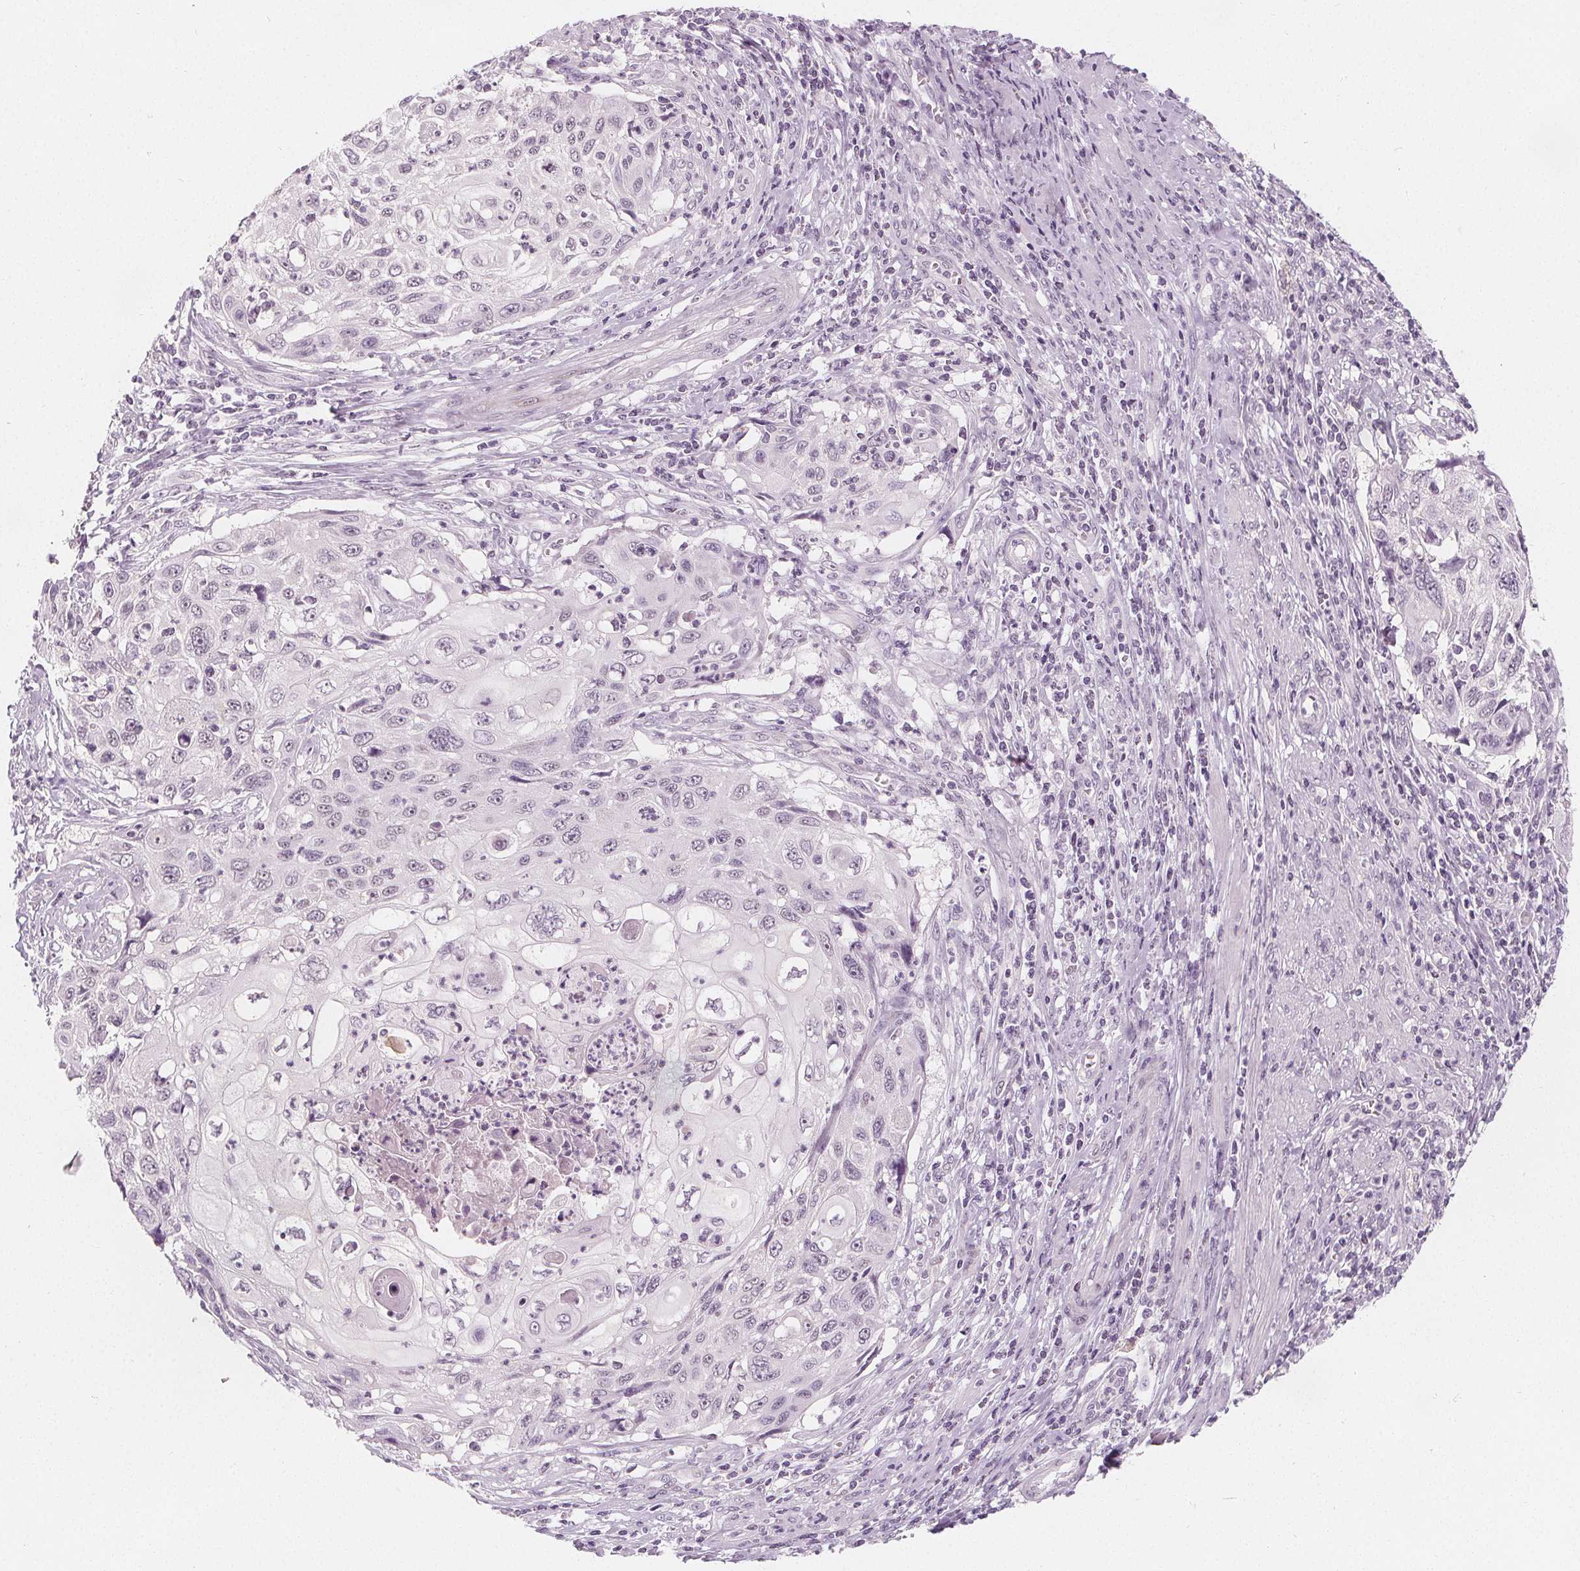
{"staining": {"intensity": "negative", "quantity": "none", "location": "none"}, "tissue": "cervical cancer", "cell_type": "Tumor cells", "image_type": "cancer", "snomed": [{"axis": "morphology", "description": "Squamous cell carcinoma, NOS"}, {"axis": "topography", "description": "Cervix"}], "caption": "A high-resolution histopathology image shows IHC staining of squamous cell carcinoma (cervical), which demonstrates no significant positivity in tumor cells.", "gene": "DBX2", "patient": {"sex": "female", "age": 70}}